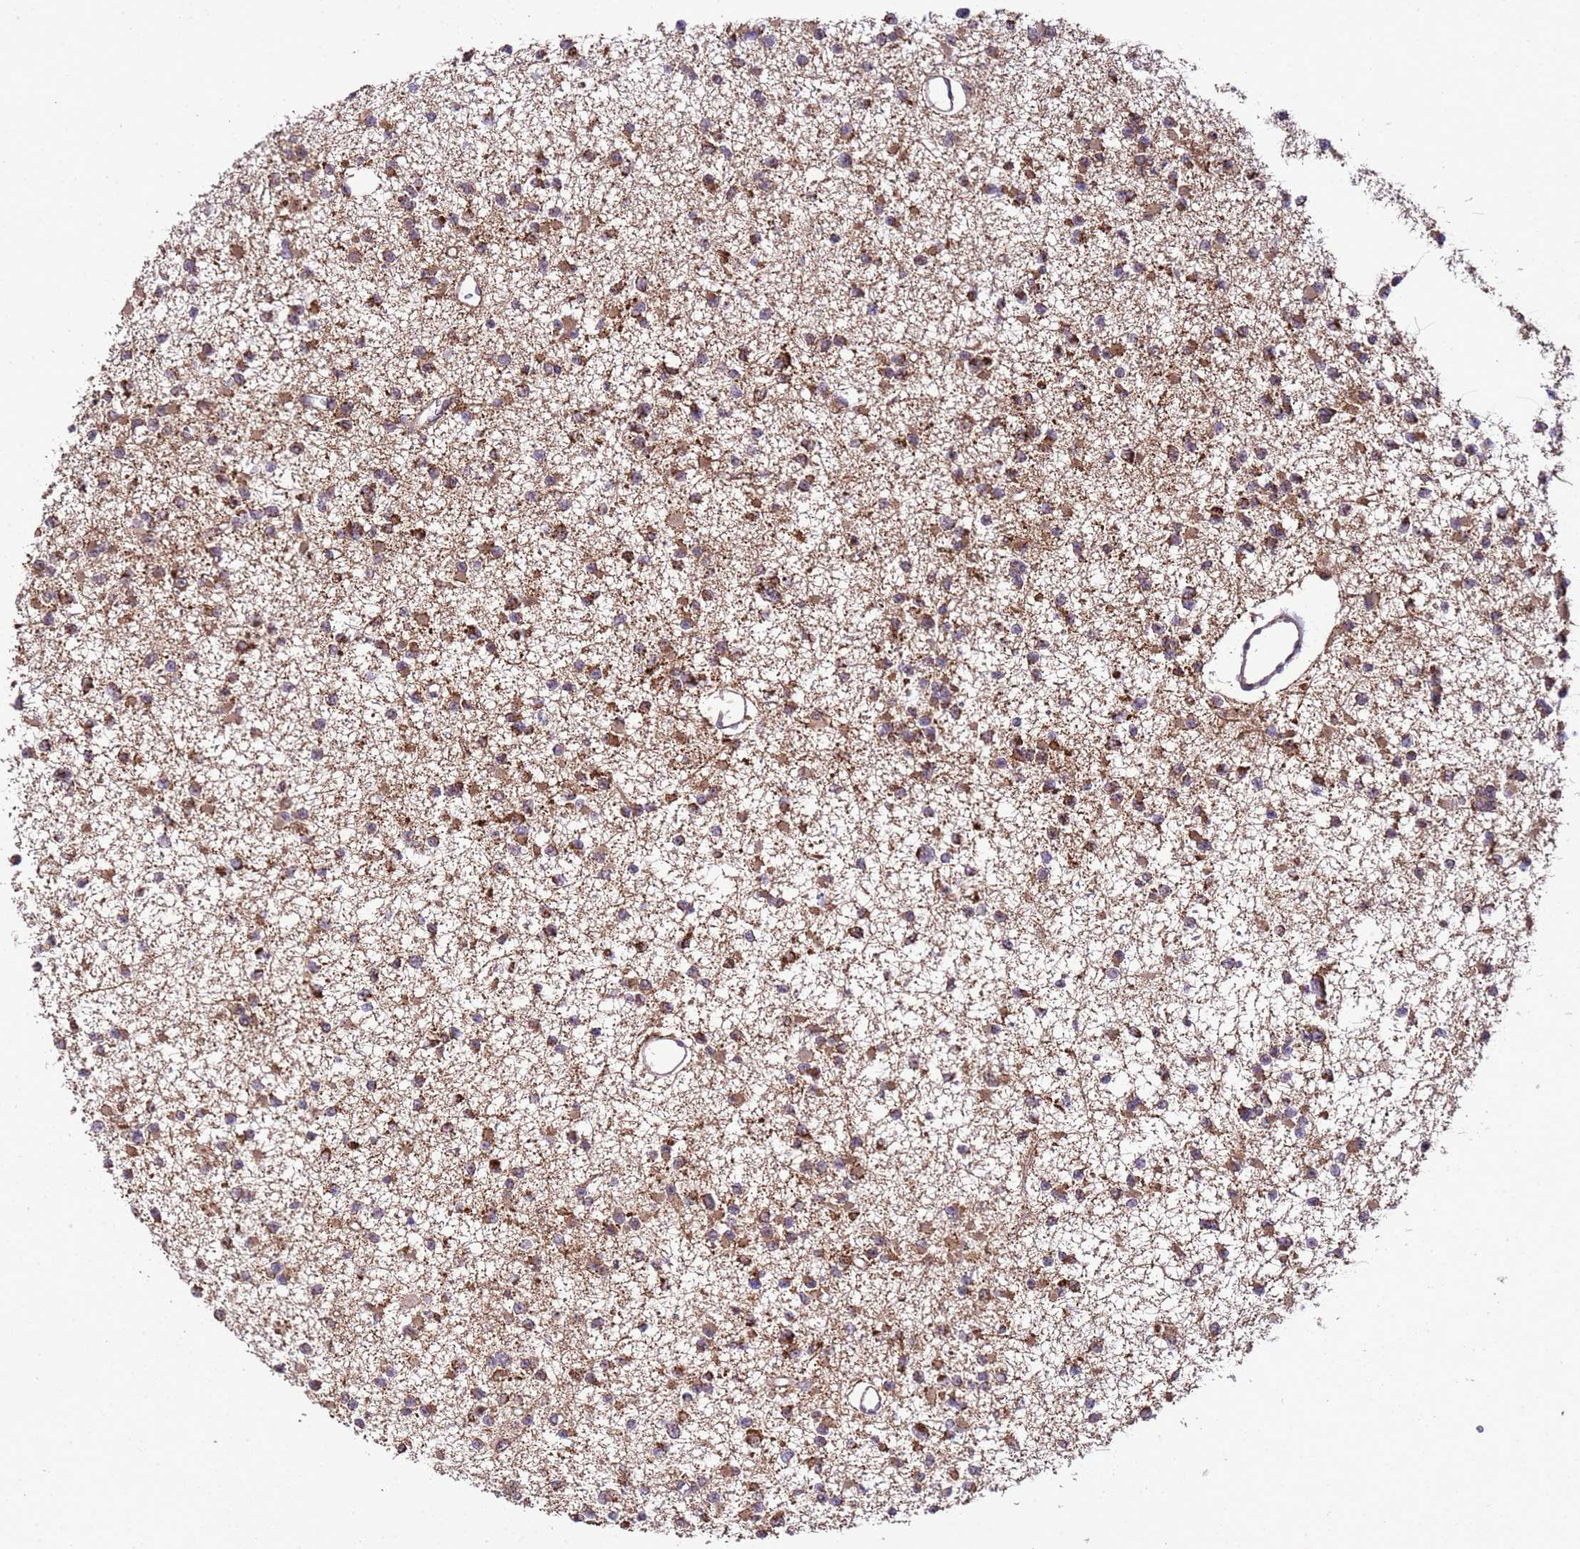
{"staining": {"intensity": "moderate", "quantity": ">75%", "location": "cytoplasmic/membranous"}, "tissue": "glioma", "cell_type": "Tumor cells", "image_type": "cancer", "snomed": [{"axis": "morphology", "description": "Glioma, malignant, Low grade"}, {"axis": "topography", "description": "Brain"}], "caption": "This photomicrograph shows glioma stained with immunohistochemistry (IHC) to label a protein in brown. The cytoplasmic/membranous of tumor cells show moderate positivity for the protein. Nuclei are counter-stained blue.", "gene": "HSPBAP1", "patient": {"sex": "female", "age": 22}}